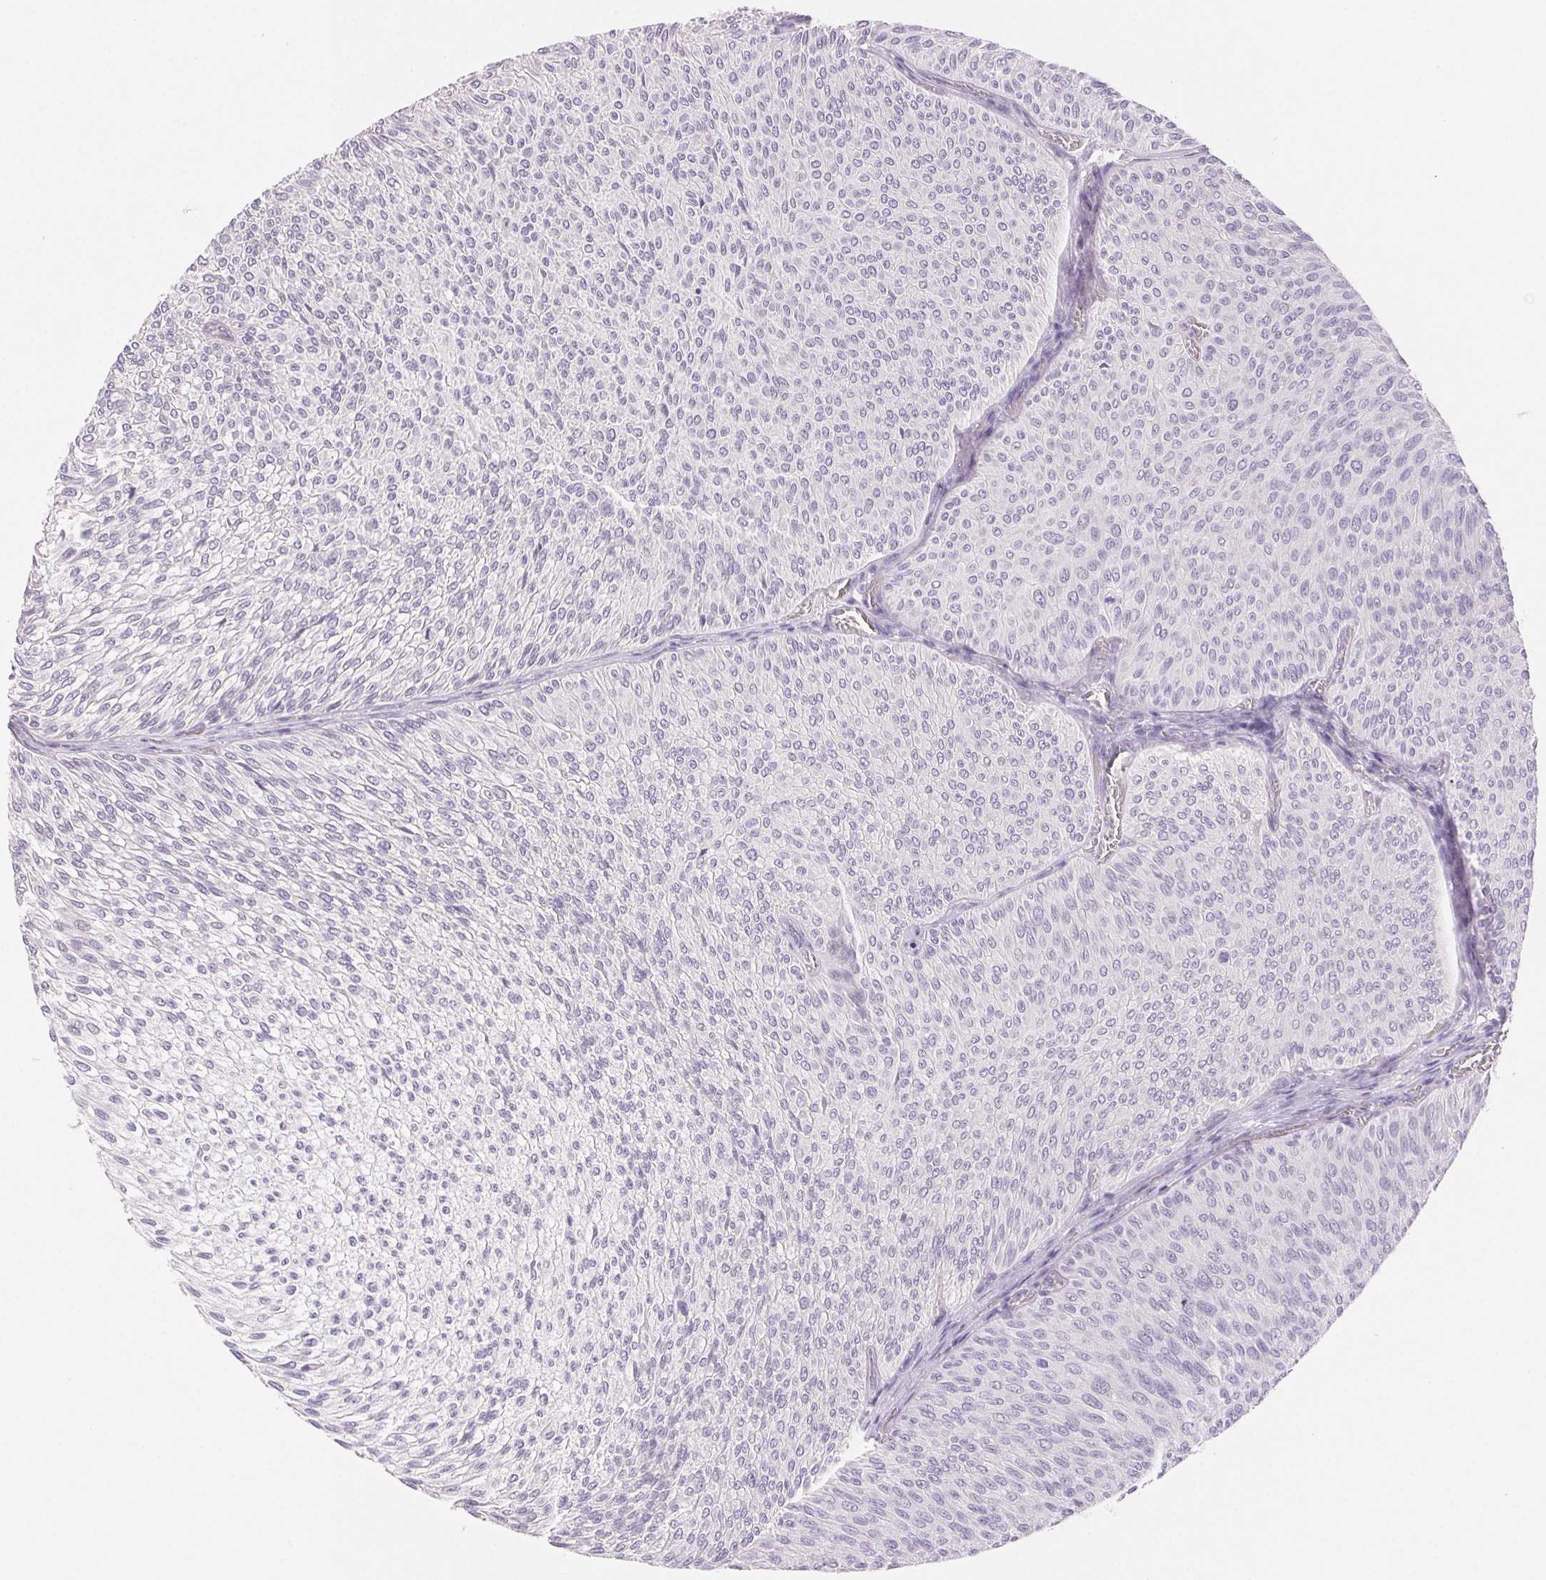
{"staining": {"intensity": "negative", "quantity": "none", "location": "none"}, "tissue": "urothelial cancer", "cell_type": "Tumor cells", "image_type": "cancer", "snomed": [{"axis": "morphology", "description": "Urothelial carcinoma, Low grade"}, {"axis": "topography", "description": "Urinary bladder"}], "caption": "DAB immunohistochemical staining of urothelial cancer exhibits no significant expression in tumor cells. (IHC, brightfield microscopy, high magnification).", "gene": "BPIFB2", "patient": {"sex": "male", "age": 91}}